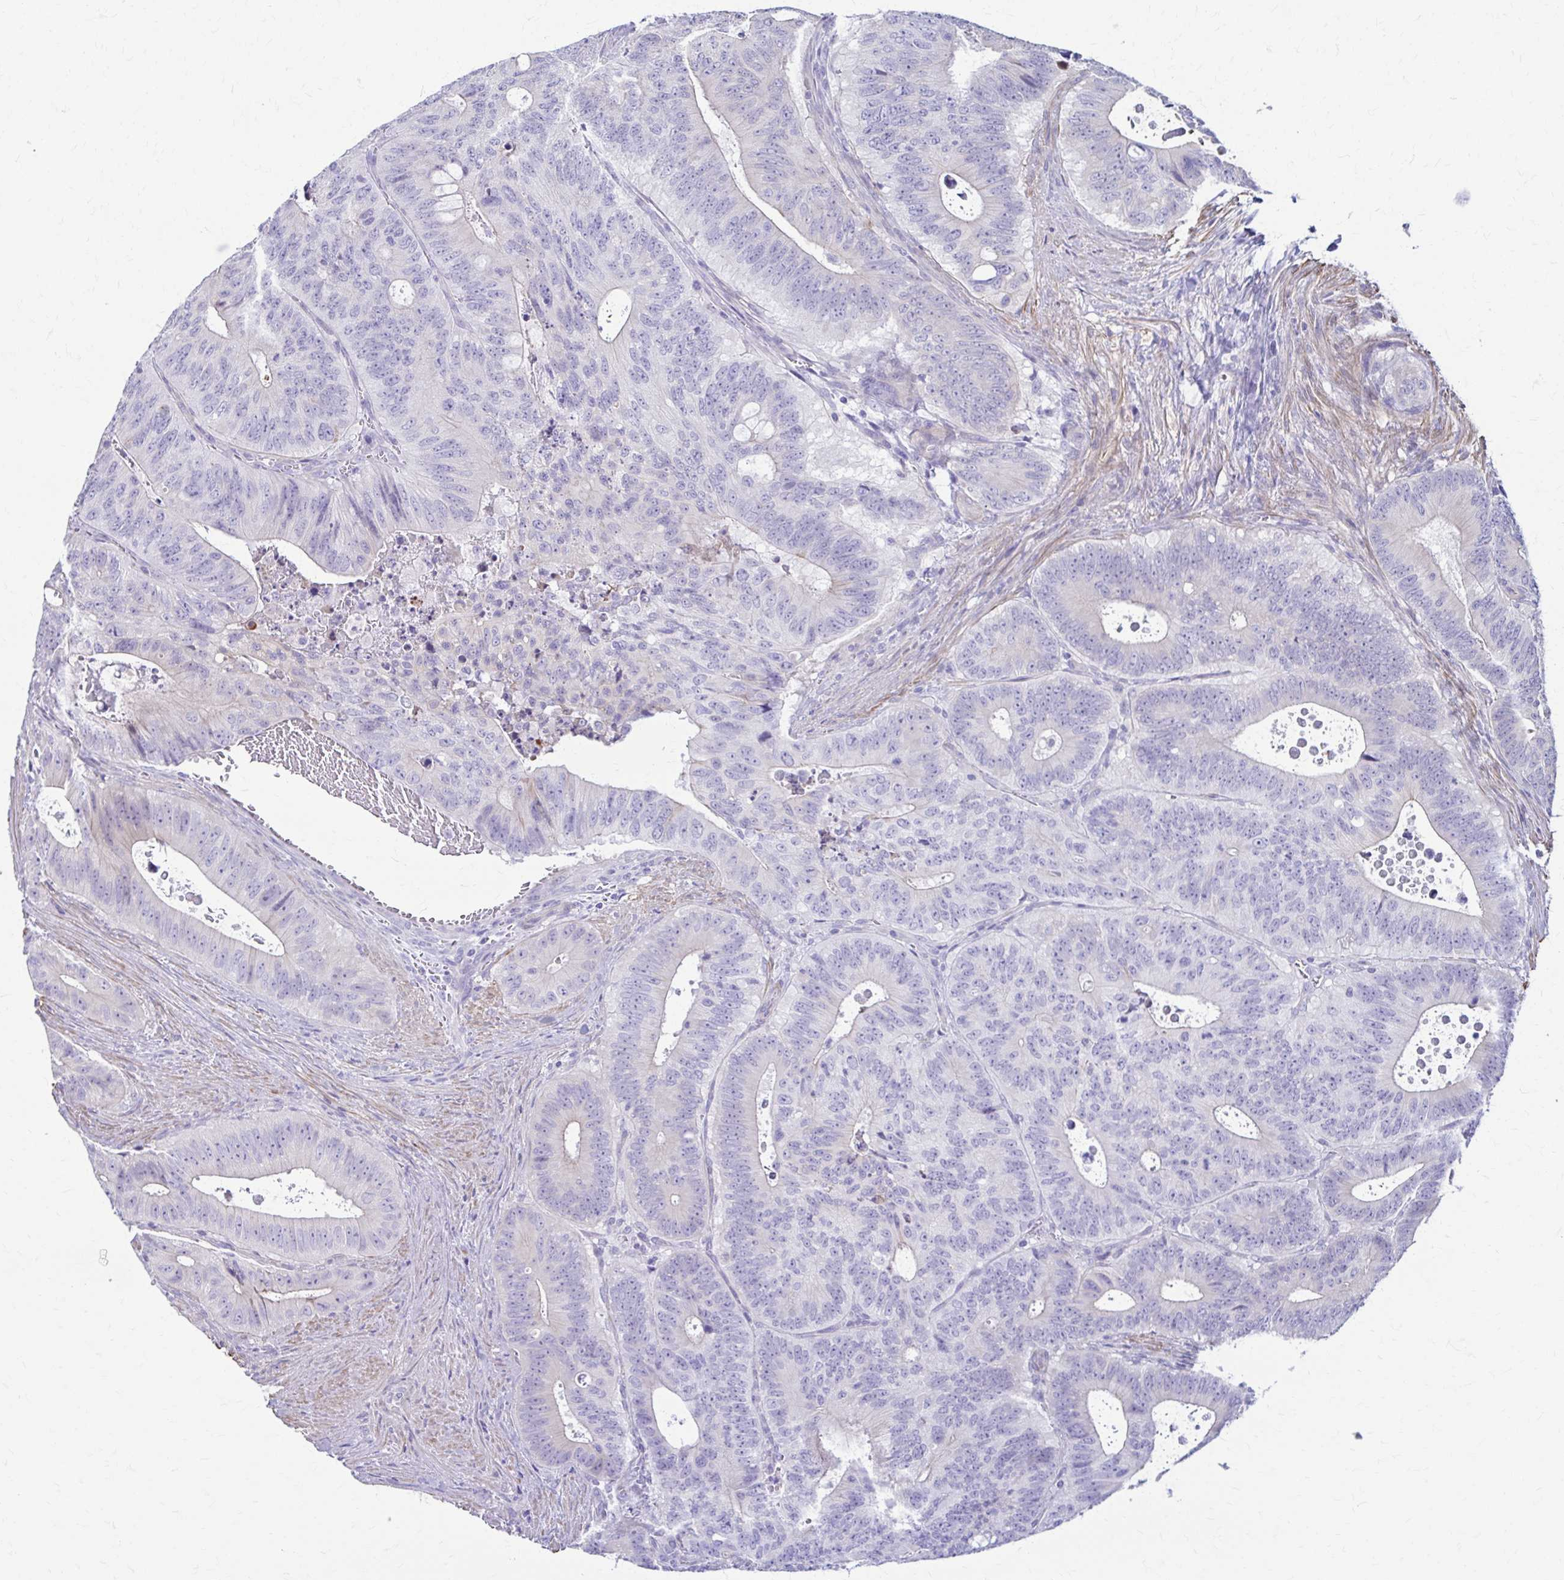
{"staining": {"intensity": "weak", "quantity": "<25%", "location": "cytoplasmic/membranous"}, "tissue": "colorectal cancer", "cell_type": "Tumor cells", "image_type": "cancer", "snomed": [{"axis": "morphology", "description": "Adenocarcinoma, NOS"}, {"axis": "topography", "description": "Colon"}], "caption": "Immunohistochemical staining of colorectal cancer demonstrates no significant staining in tumor cells. The staining was performed using DAB to visualize the protein expression in brown, while the nuclei were stained in blue with hematoxylin (Magnification: 20x).", "gene": "DSP", "patient": {"sex": "male", "age": 62}}